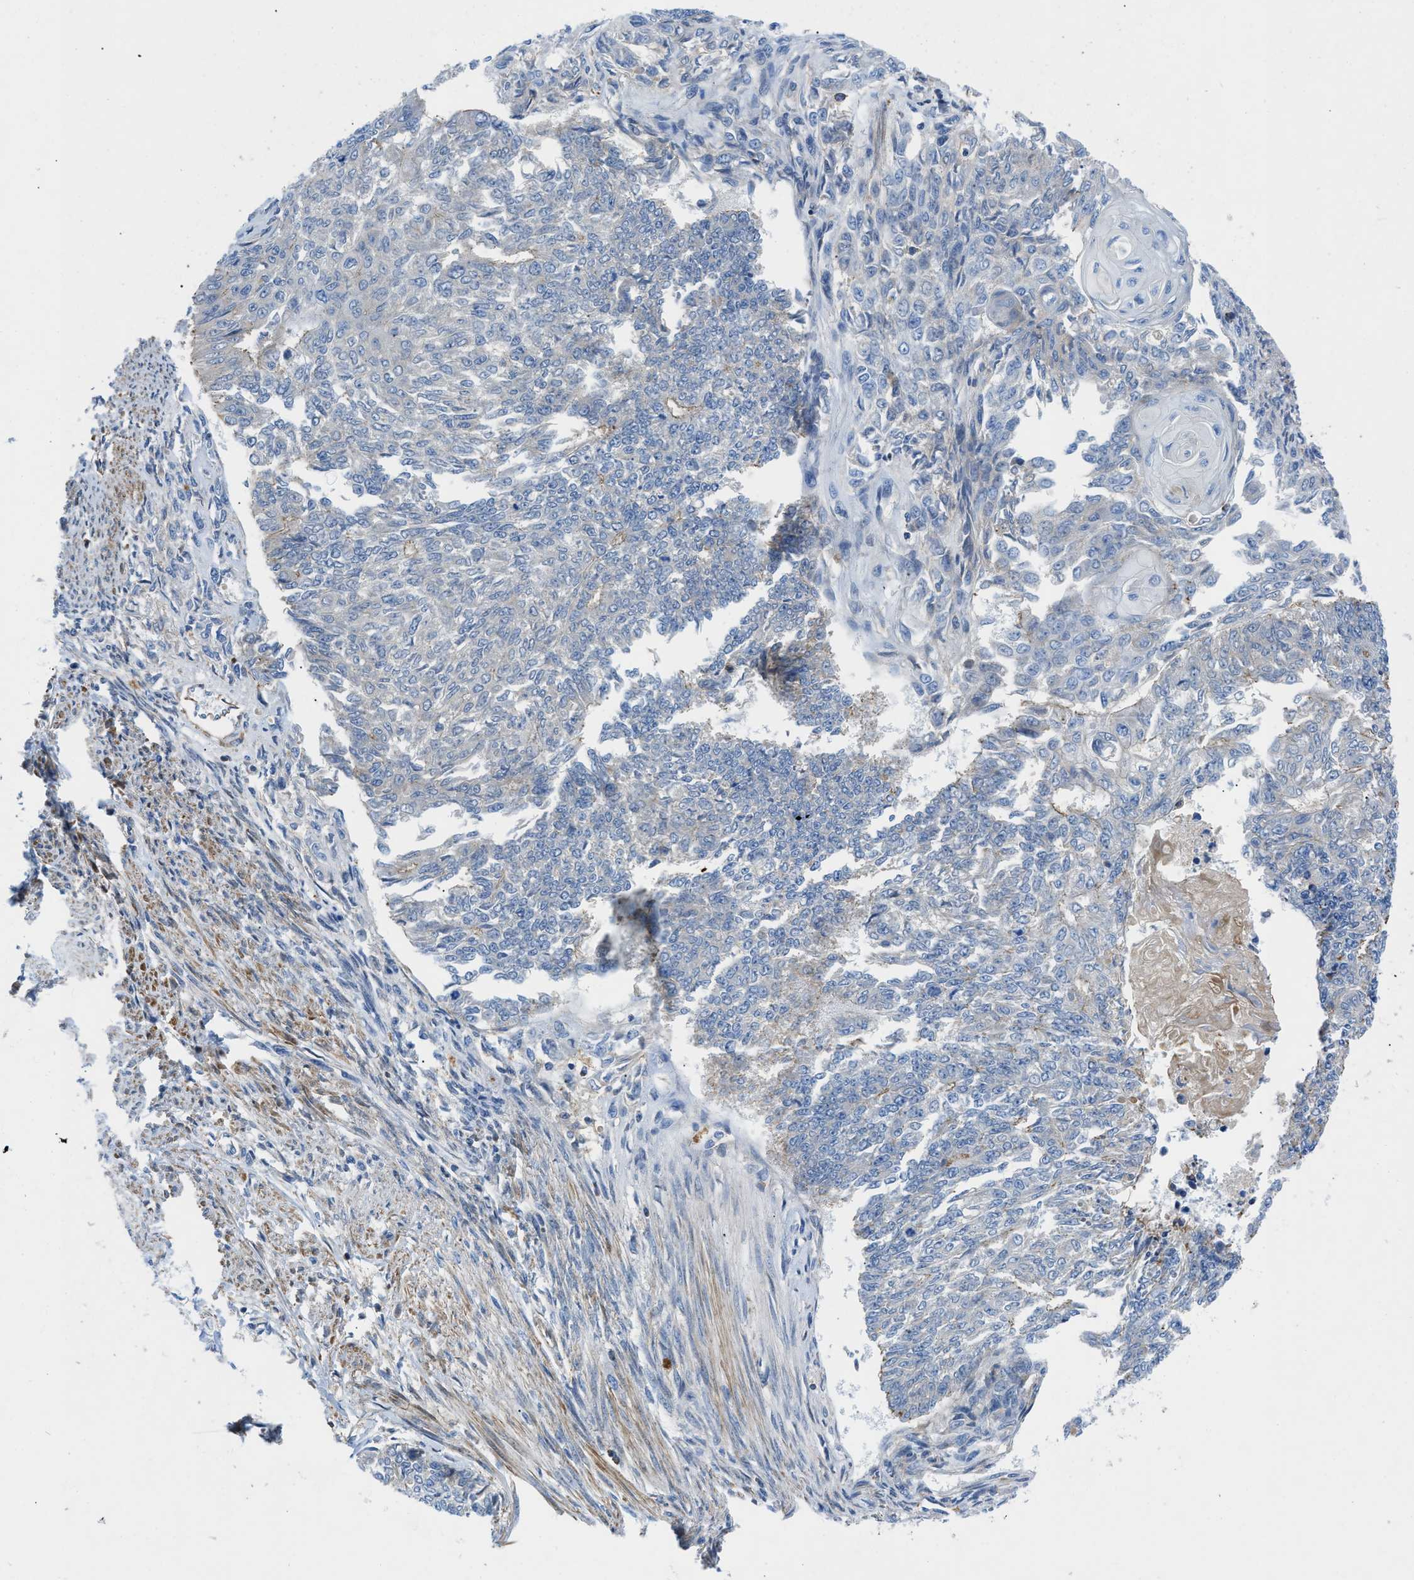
{"staining": {"intensity": "weak", "quantity": "<25%", "location": "cytoplasmic/membranous"}, "tissue": "endometrial cancer", "cell_type": "Tumor cells", "image_type": "cancer", "snomed": [{"axis": "morphology", "description": "Adenocarcinoma, NOS"}, {"axis": "topography", "description": "Endometrium"}], "caption": "High power microscopy histopathology image of an immunohistochemistry photomicrograph of endometrial cancer, revealing no significant staining in tumor cells.", "gene": "ATP6V0D1", "patient": {"sex": "female", "age": 32}}